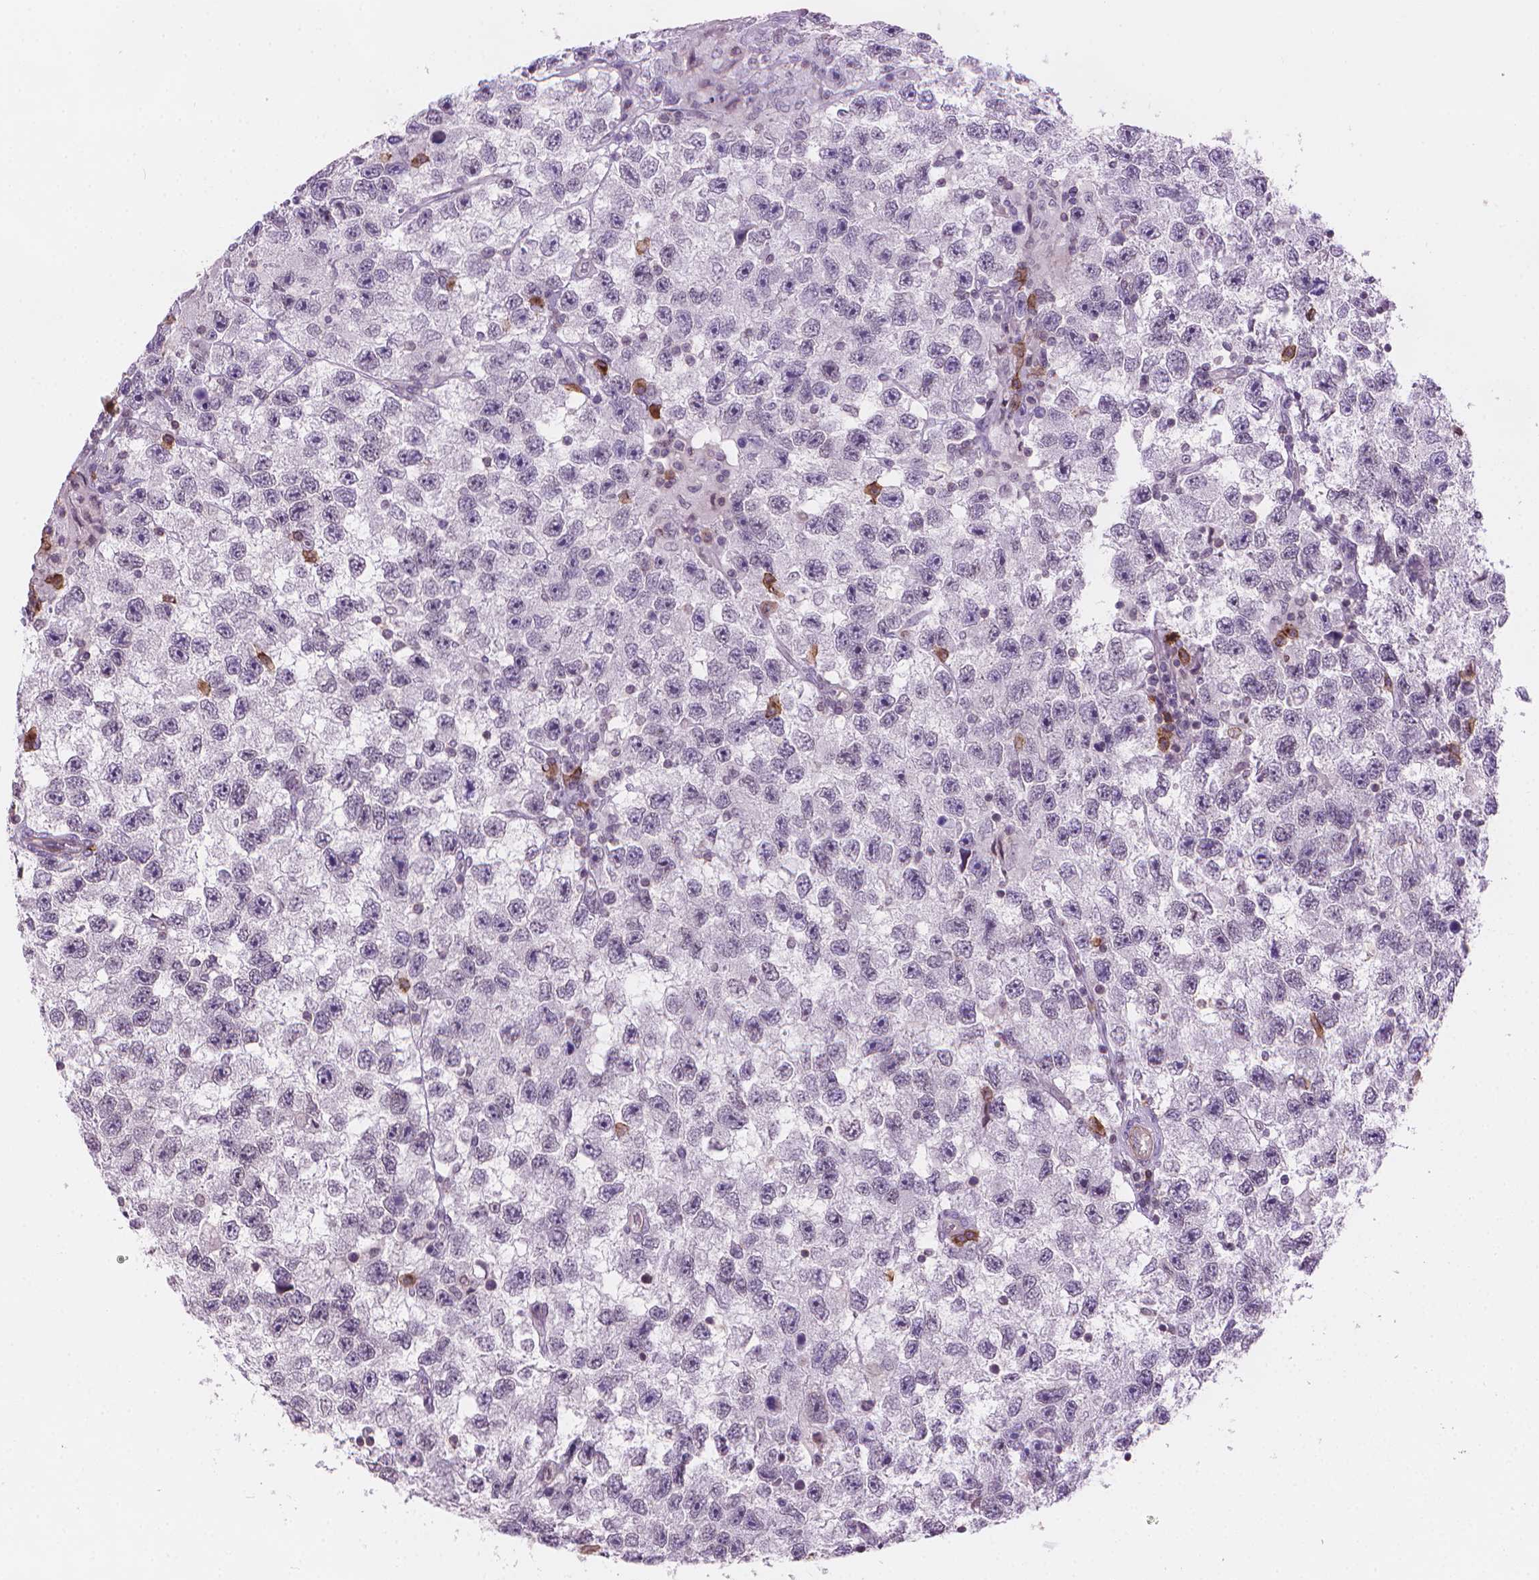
{"staining": {"intensity": "negative", "quantity": "none", "location": "none"}, "tissue": "testis cancer", "cell_type": "Tumor cells", "image_type": "cancer", "snomed": [{"axis": "morphology", "description": "Seminoma, NOS"}, {"axis": "topography", "description": "Testis"}], "caption": "A histopathology image of seminoma (testis) stained for a protein reveals no brown staining in tumor cells. The staining is performed using DAB brown chromogen with nuclei counter-stained in using hematoxylin.", "gene": "TMEM184A", "patient": {"sex": "male", "age": 26}}